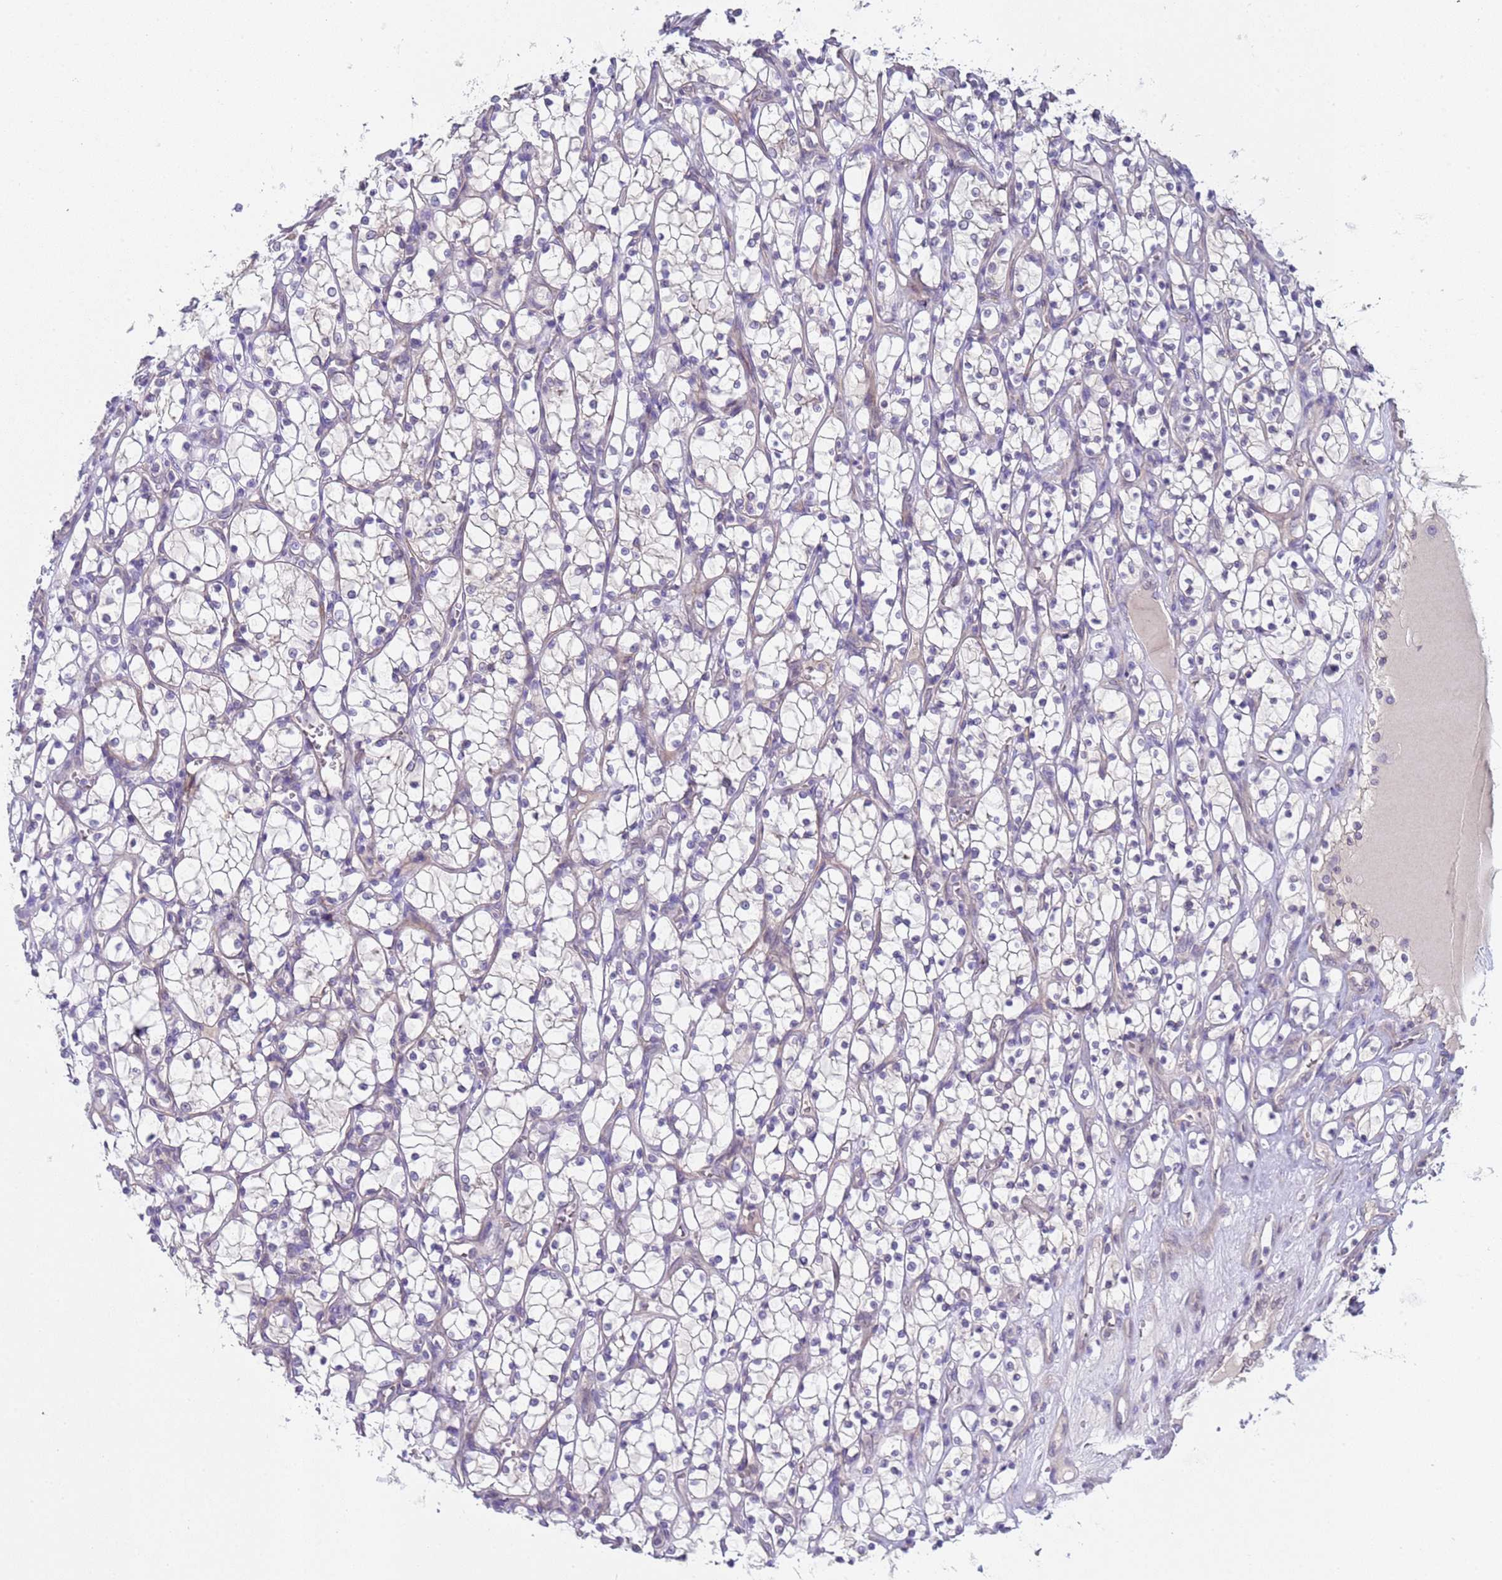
{"staining": {"intensity": "negative", "quantity": "none", "location": "none"}, "tissue": "renal cancer", "cell_type": "Tumor cells", "image_type": "cancer", "snomed": [{"axis": "morphology", "description": "Adenocarcinoma, NOS"}, {"axis": "topography", "description": "Kidney"}], "caption": "Immunohistochemistry (IHC) of human renal cancer reveals no staining in tumor cells.", "gene": "TRMT10A", "patient": {"sex": "female", "age": 69}}